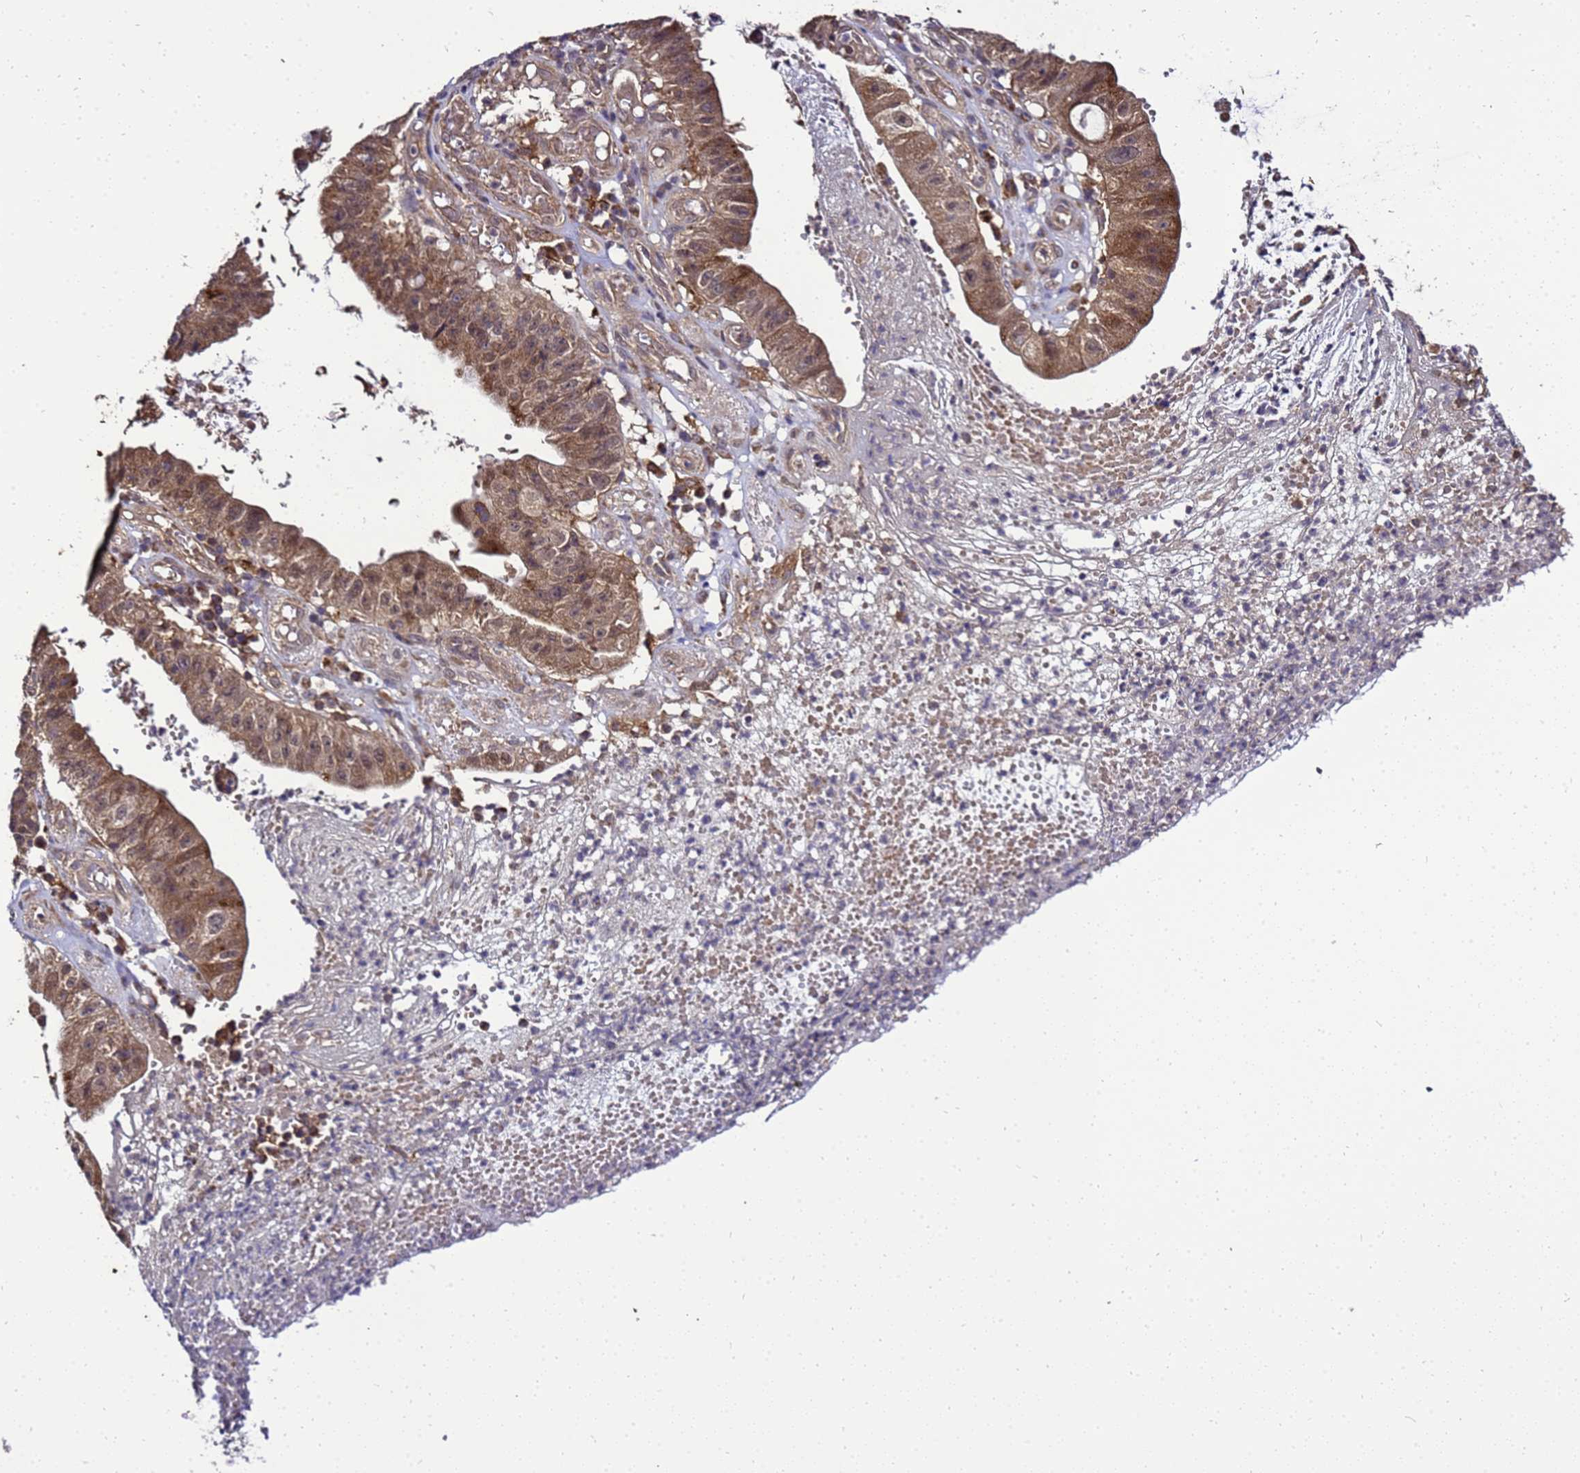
{"staining": {"intensity": "moderate", "quantity": ">75%", "location": "cytoplasmic/membranous"}, "tissue": "stomach cancer", "cell_type": "Tumor cells", "image_type": "cancer", "snomed": [{"axis": "morphology", "description": "Adenocarcinoma, NOS"}, {"axis": "topography", "description": "Stomach"}], "caption": "This micrograph demonstrates immunohistochemistry staining of human stomach adenocarcinoma, with medium moderate cytoplasmic/membranous staining in about >75% of tumor cells.", "gene": "TRABD", "patient": {"sex": "male", "age": 59}}